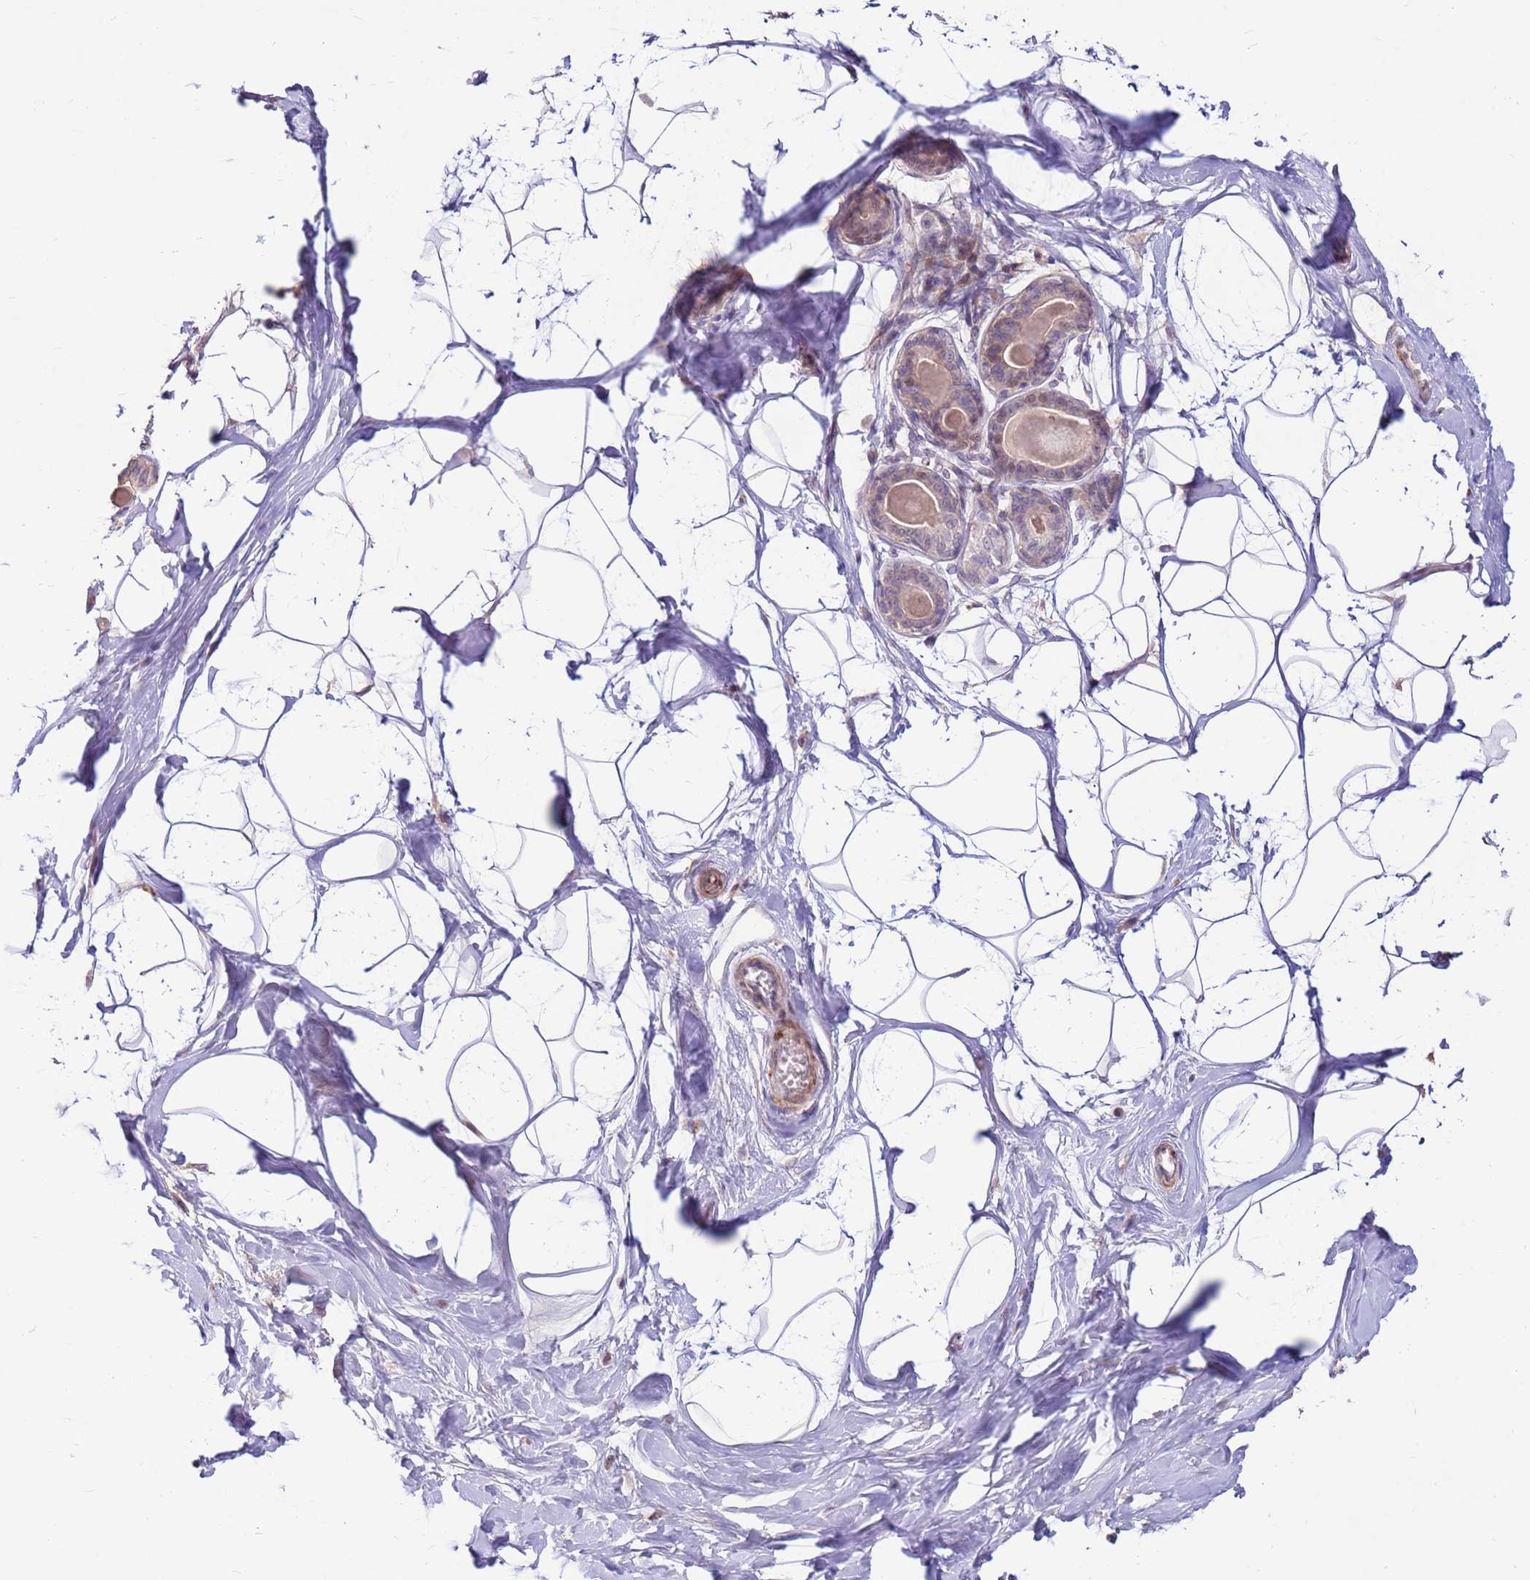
{"staining": {"intensity": "negative", "quantity": "none", "location": "none"}, "tissue": "breast", "cell_type": "Adipocytes", "image_type": "normal", "snomed": [{"axis": "morphology", "description": "Normal tissue, NOS"}, {"axis": "topography", "description": "Breast"}], "caption": "Immunohistochemistry (IHC) photomicrograph of unremarkable breast: breast stained with DAB demonstrates no significant protein expression in adipocytes.", "gene": "LGI4", "patient": {"sex": "female", "age": 45}}